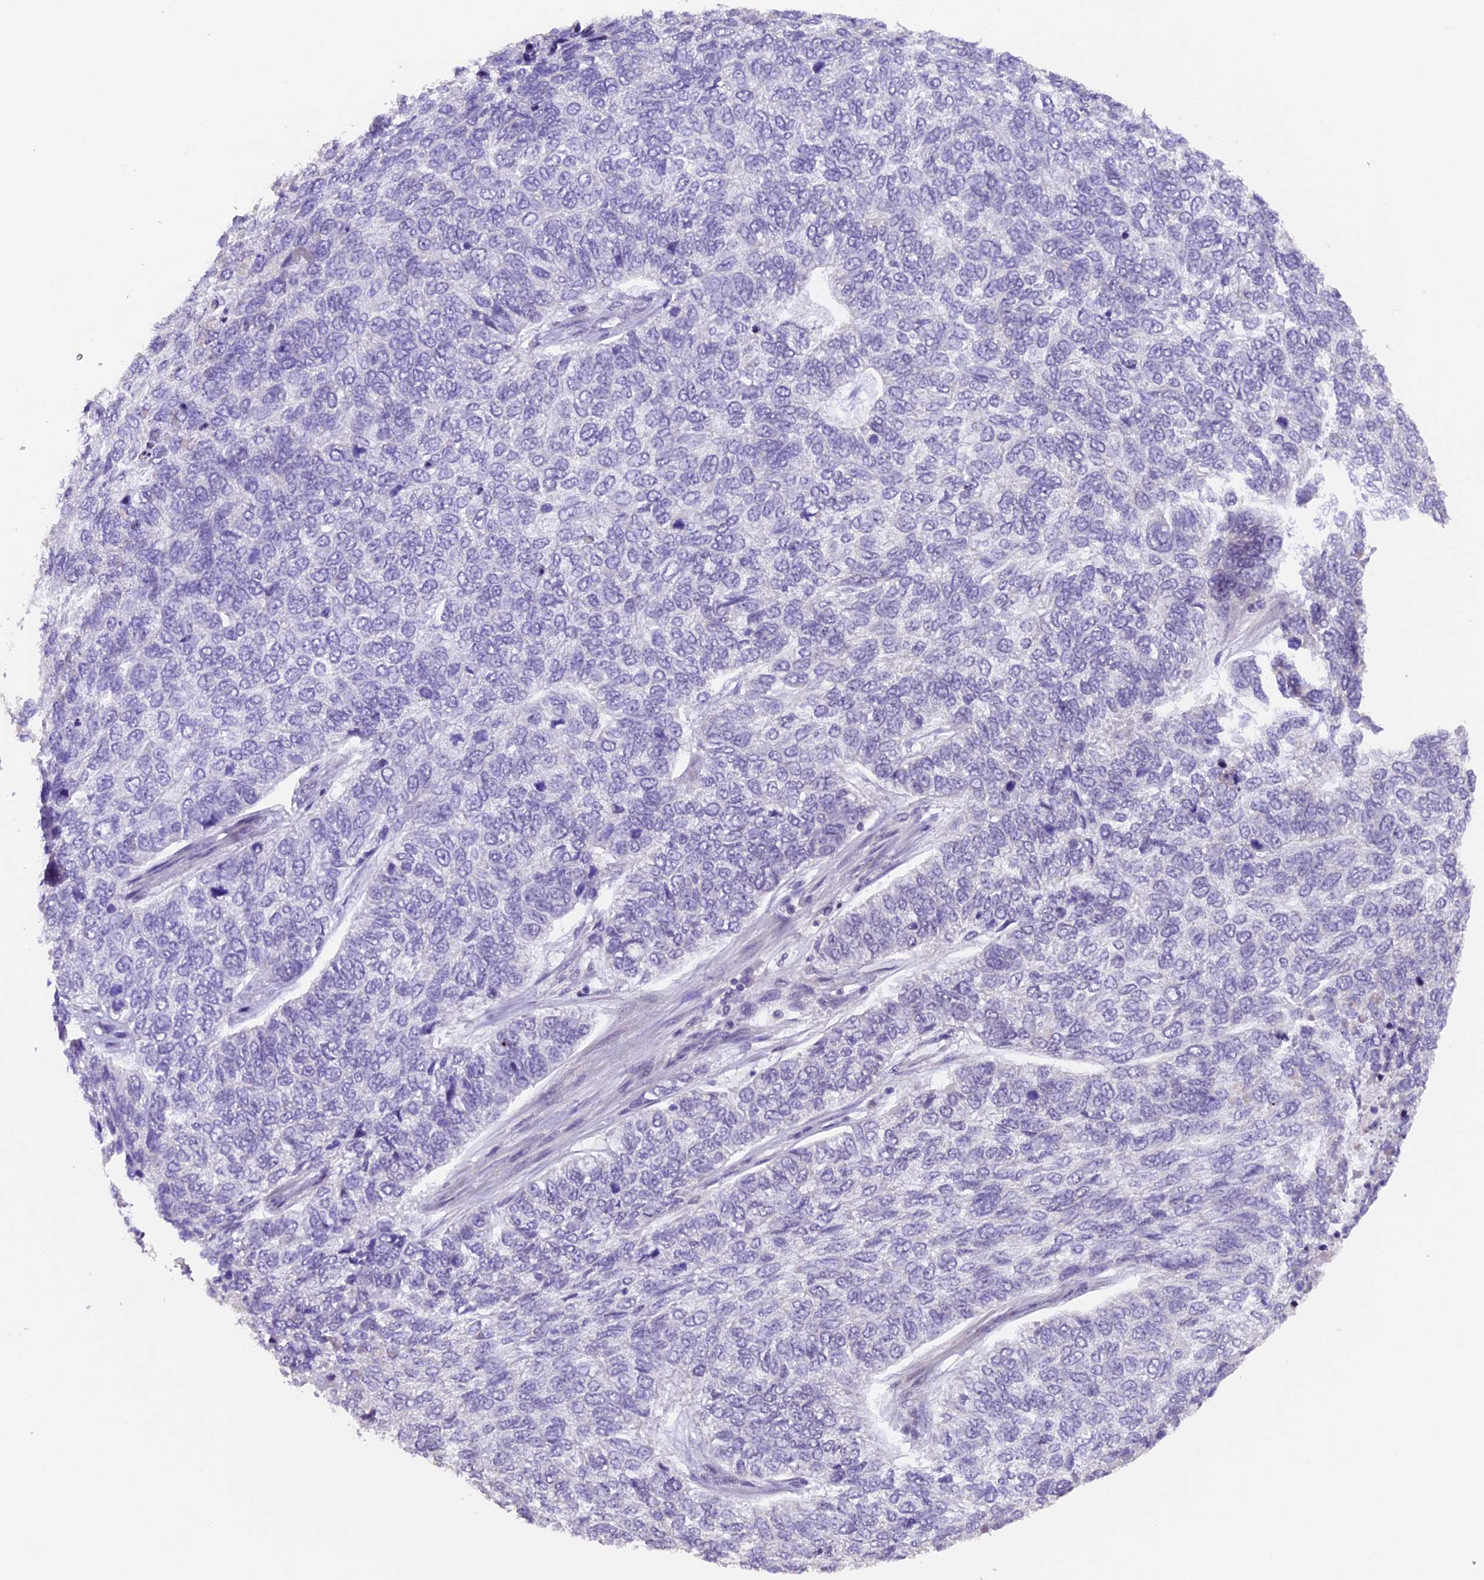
{"staining": {"intensity": "negative", "quantity": "none", "location": "none"}, "tissue": "skin cancer", "cell_type": "Tumor cells", "image_type": "cancer", "snomed": [{"axis": "morphology", "description": "Basal cell carcinoma"}, {"axis": "topography", "description": "Skin"}], "caption": "Tumor cells show no significant protein positivity in skin cancer.", "gene": "GNB5", "patient": {"sex": "female", "age": 65}}